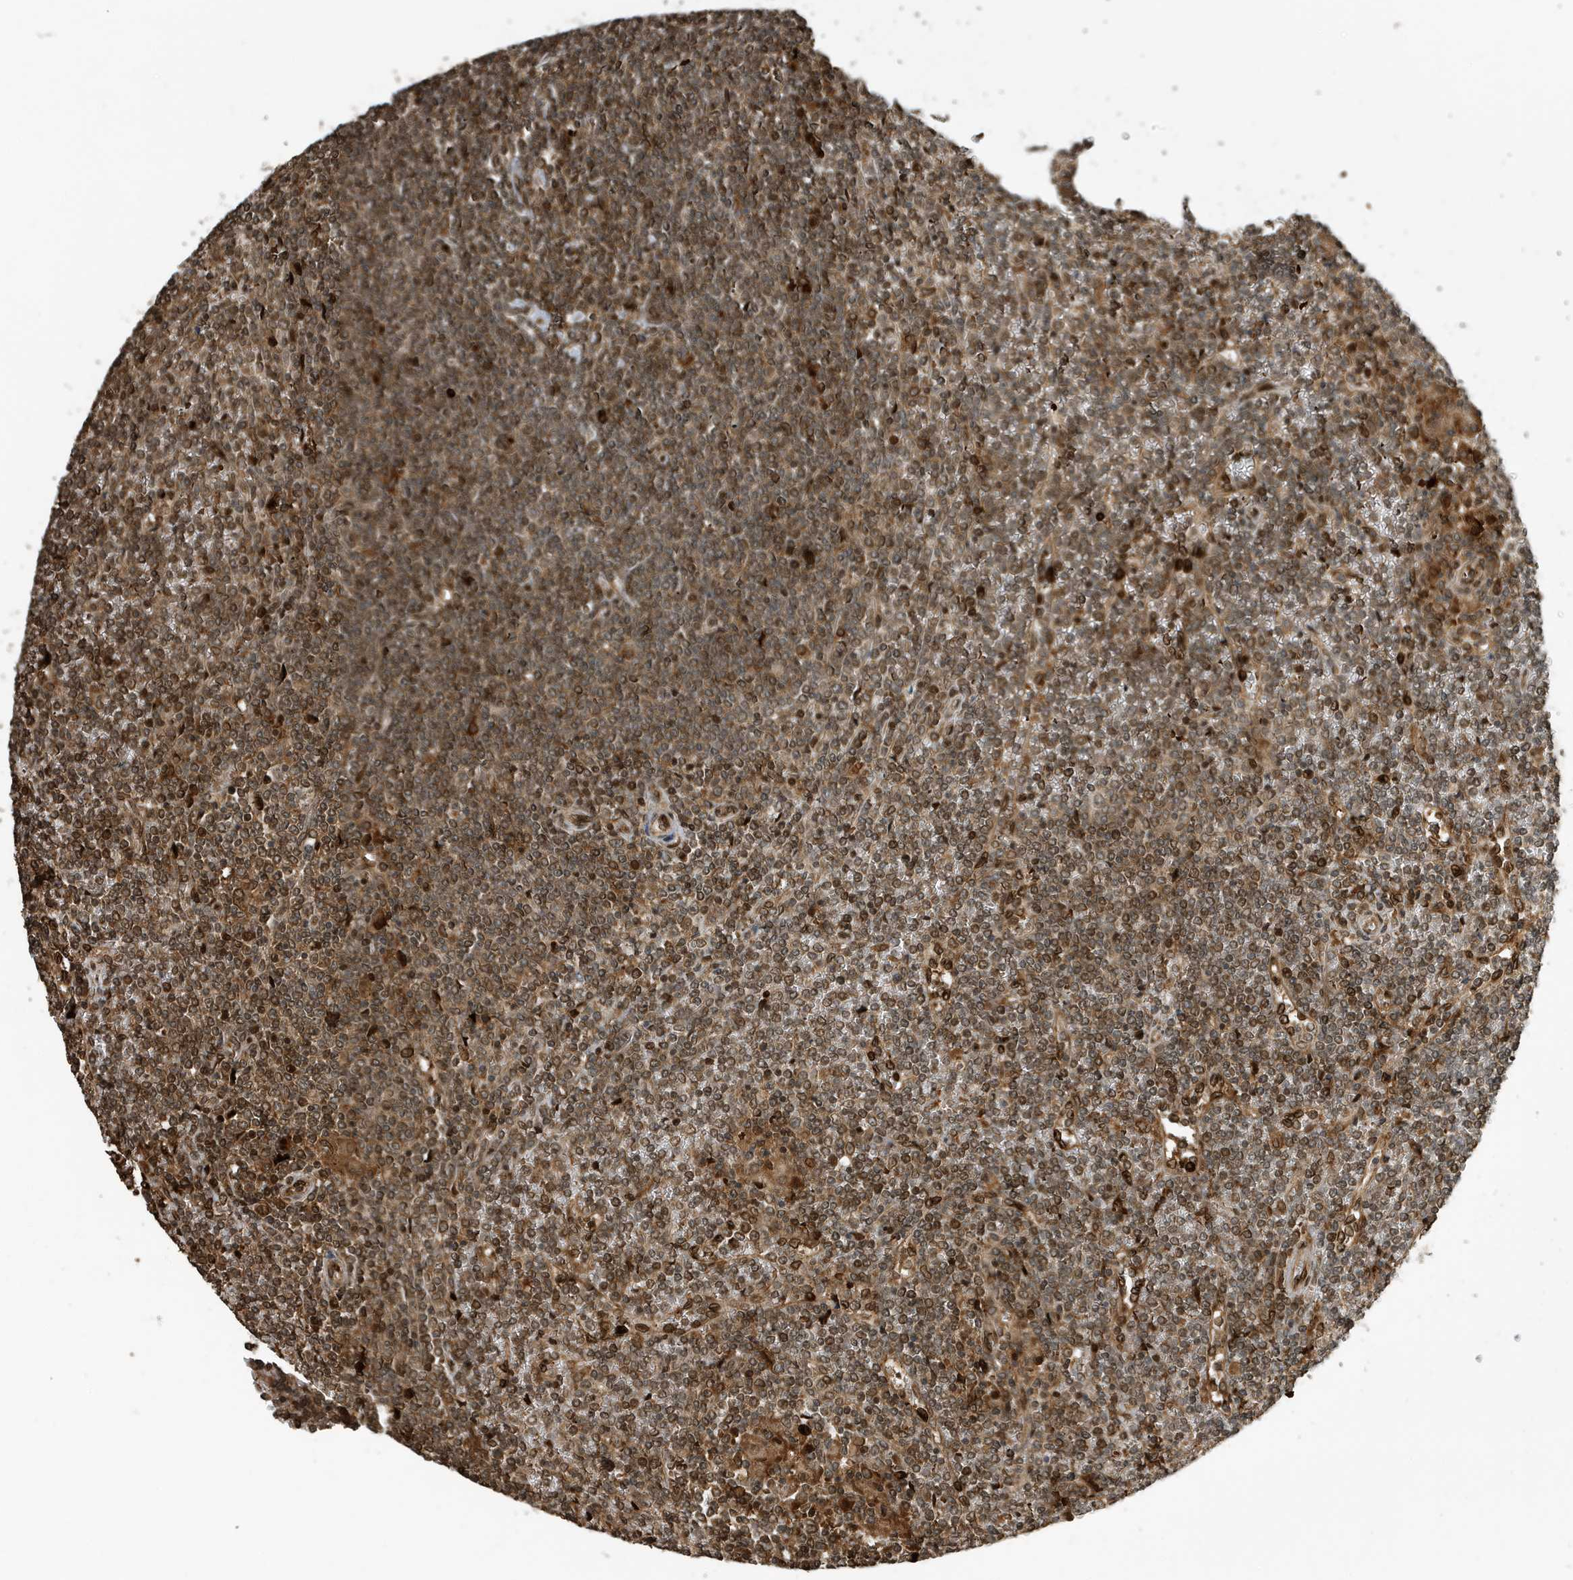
{"staining": {"intensity": "moderate", "quantity": ">75%", "location": "nuclear"}, "tissue": "lymphoma", "cell_type": "Tumor cells", "image_type": "cancer", "snomed": [{"axis": "morphology", "description": "Malignant lymphoma, non-Hodgkin's type, Low grade"}, {"axis": "topography", "description": "Spleen"}], "caption": "Immunohistochemistry (IHC) (DAB (3,3'-diaminobenzidine)) staining of human lymphoma exhibits moderate nuclear protein expression in about >75% of tumor cells.", "gene": "DUSP18", "patient": {"sex": "female", "age": 19}}